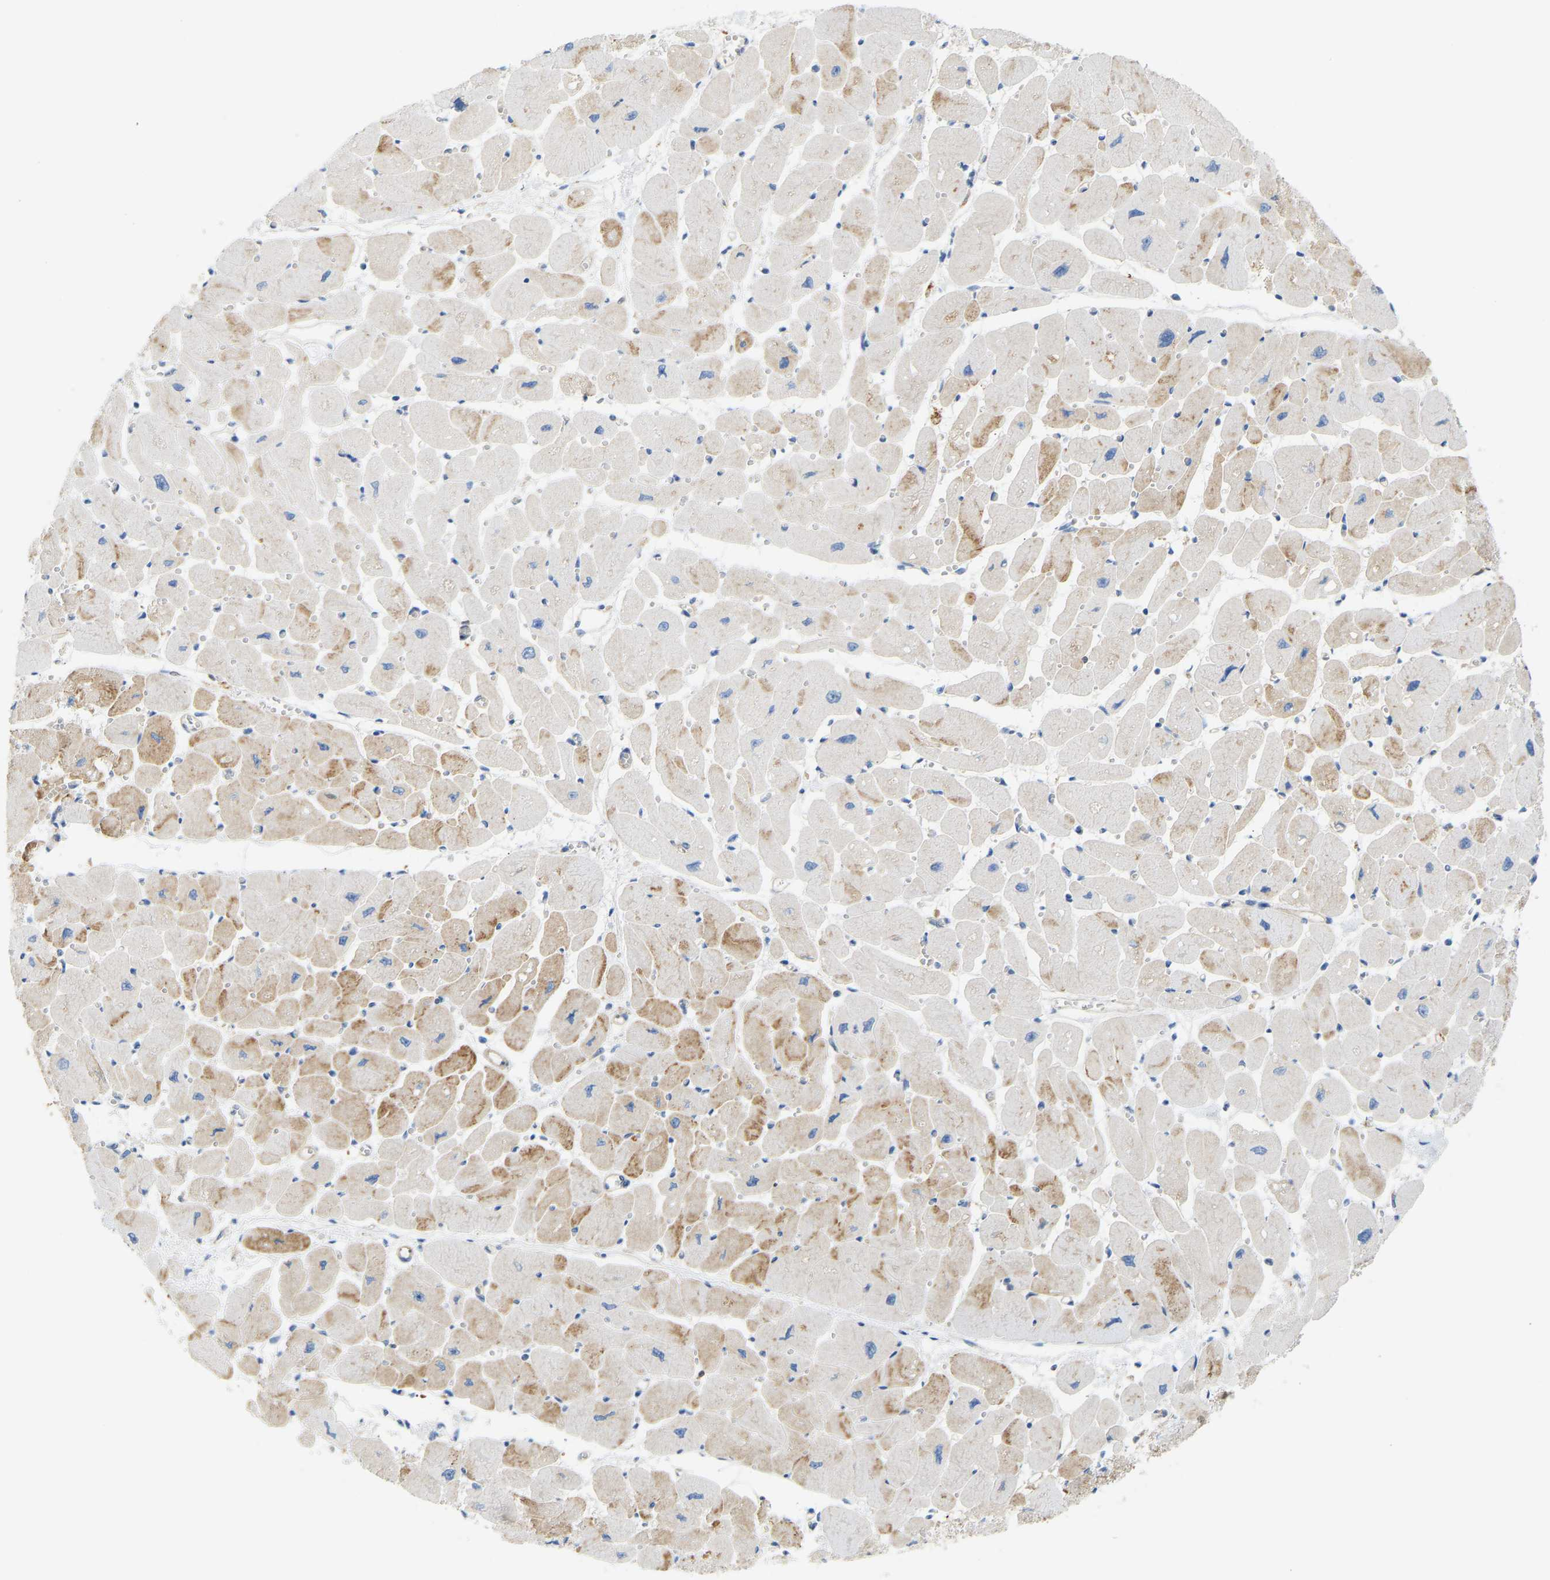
{"staining": {"intensity": "moderate", "quantity": "25%-75%", "location": "cytoplasmic/membranous"}, "tissue": "heart muscle", "cell_type": "Cardiomyocytes", "image_type": "normal", "snomed": [{"axis": "morphology", "description": "Normal tissue, NOS"}, {"axis": "topography", "description": "Heart"}], "caption": "Protein analysis of unremarkable heart muscle reveals moderate cytoplasmic/membranous expression in about 25%-75% of cardiomyocytes. Using DAB (3,3'-diaminobenzidine) (brown) and hematoxylin (blue) stains, captured at high magnification using brightfield microscopy.", "gene": "PLCG2", "patient": {"sex": "female", "age": 54}}